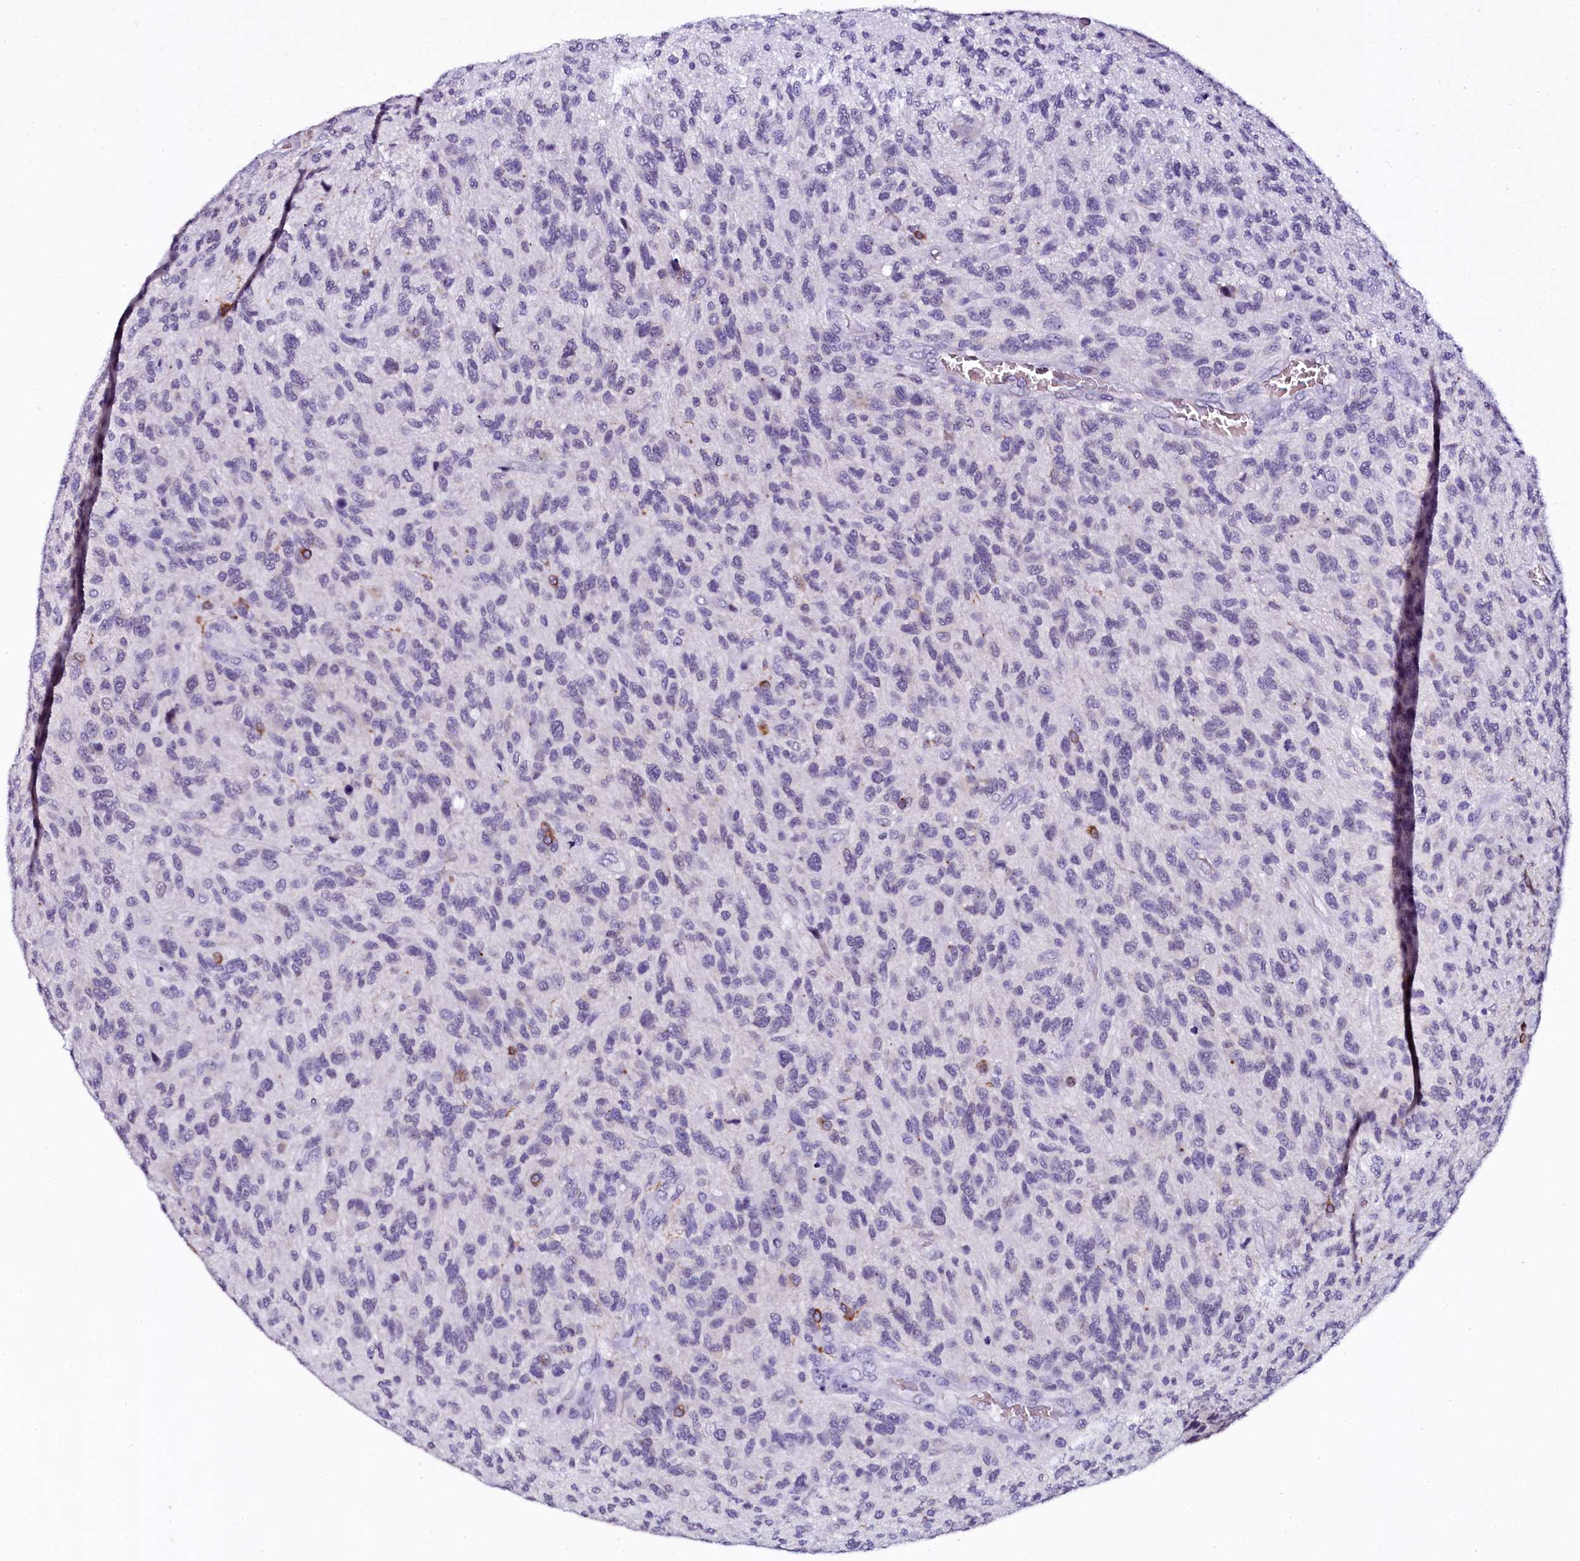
{"staining": {"intensity": "negative", "quantity": "none", "location": "none"}, "tissue": "glioma", "cell_type": "Tumor cells", "image_type": "cancer", "snomed": [{"axis": "morphology", "description": "Glioma, malignant, High grade"}, {"axis": "topography", "description": "Brain"}], "caption": "This is a micrograph of immunohistochemistry staining of high-grade glioma (malignant), which shows no expression in tumor cells.", "gene": "CTDSPL2", "patient": {"sex": "male", "age": 47}}